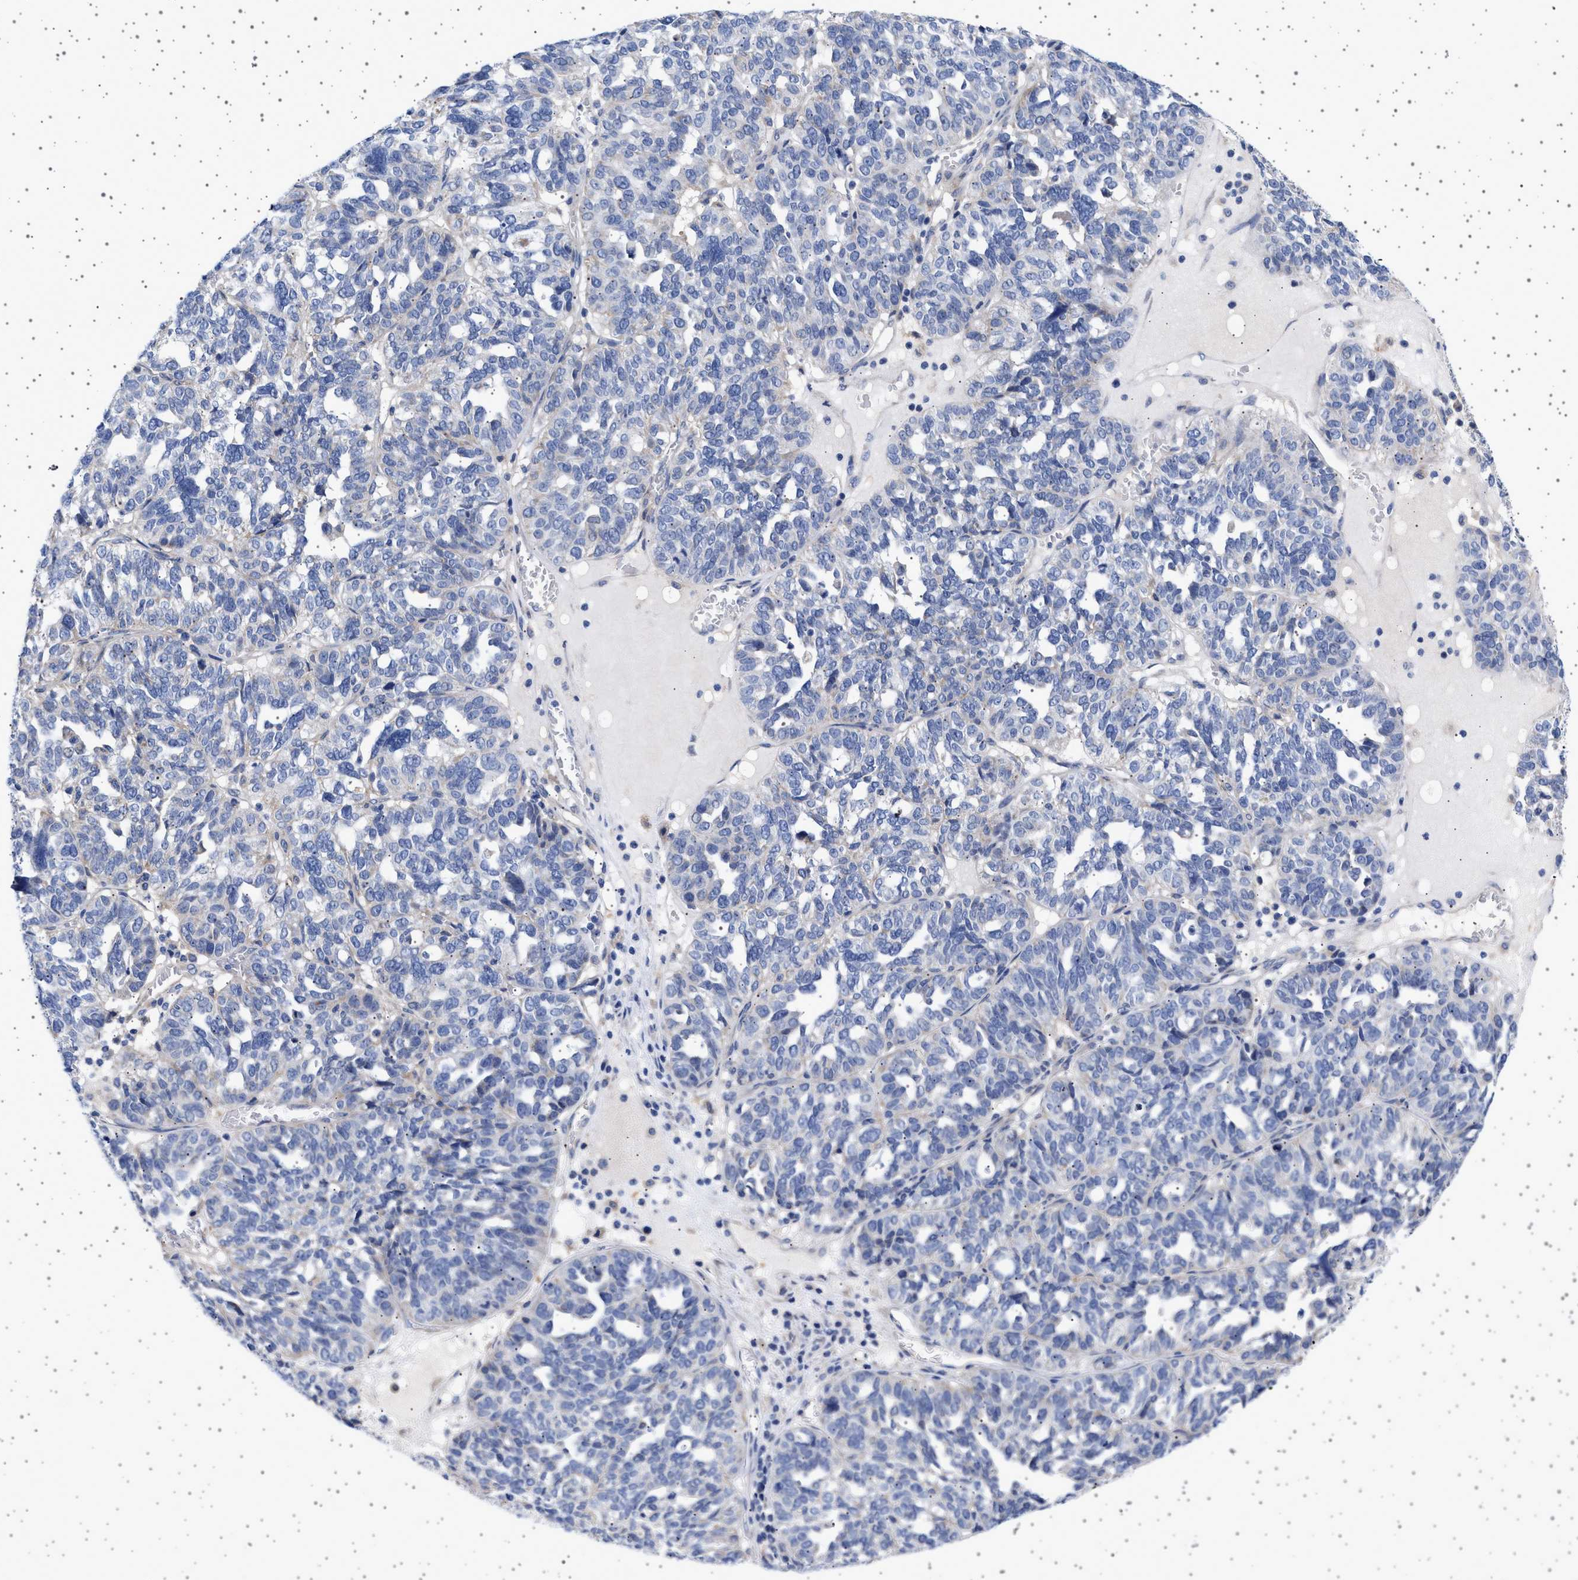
{"staining": {"intensity": "negative", "quantity": "none", "location": "none"}, "tissue": "ovarian cancer", "cell_type": "Tumor cells", "image_type": "cancer", "snomed": [{"axis": "morphology", "description": "Cystadenocarcinoma, serous, NOS"}, {"axis": "topography", "description": "Ovary"}], "caption": "Immunohistochemical staining of human ovarian cancer exhibits no significant staining in tumor cells.", "gene": "TRMT10B", "patient": {"sex": "female", "age": 59}}